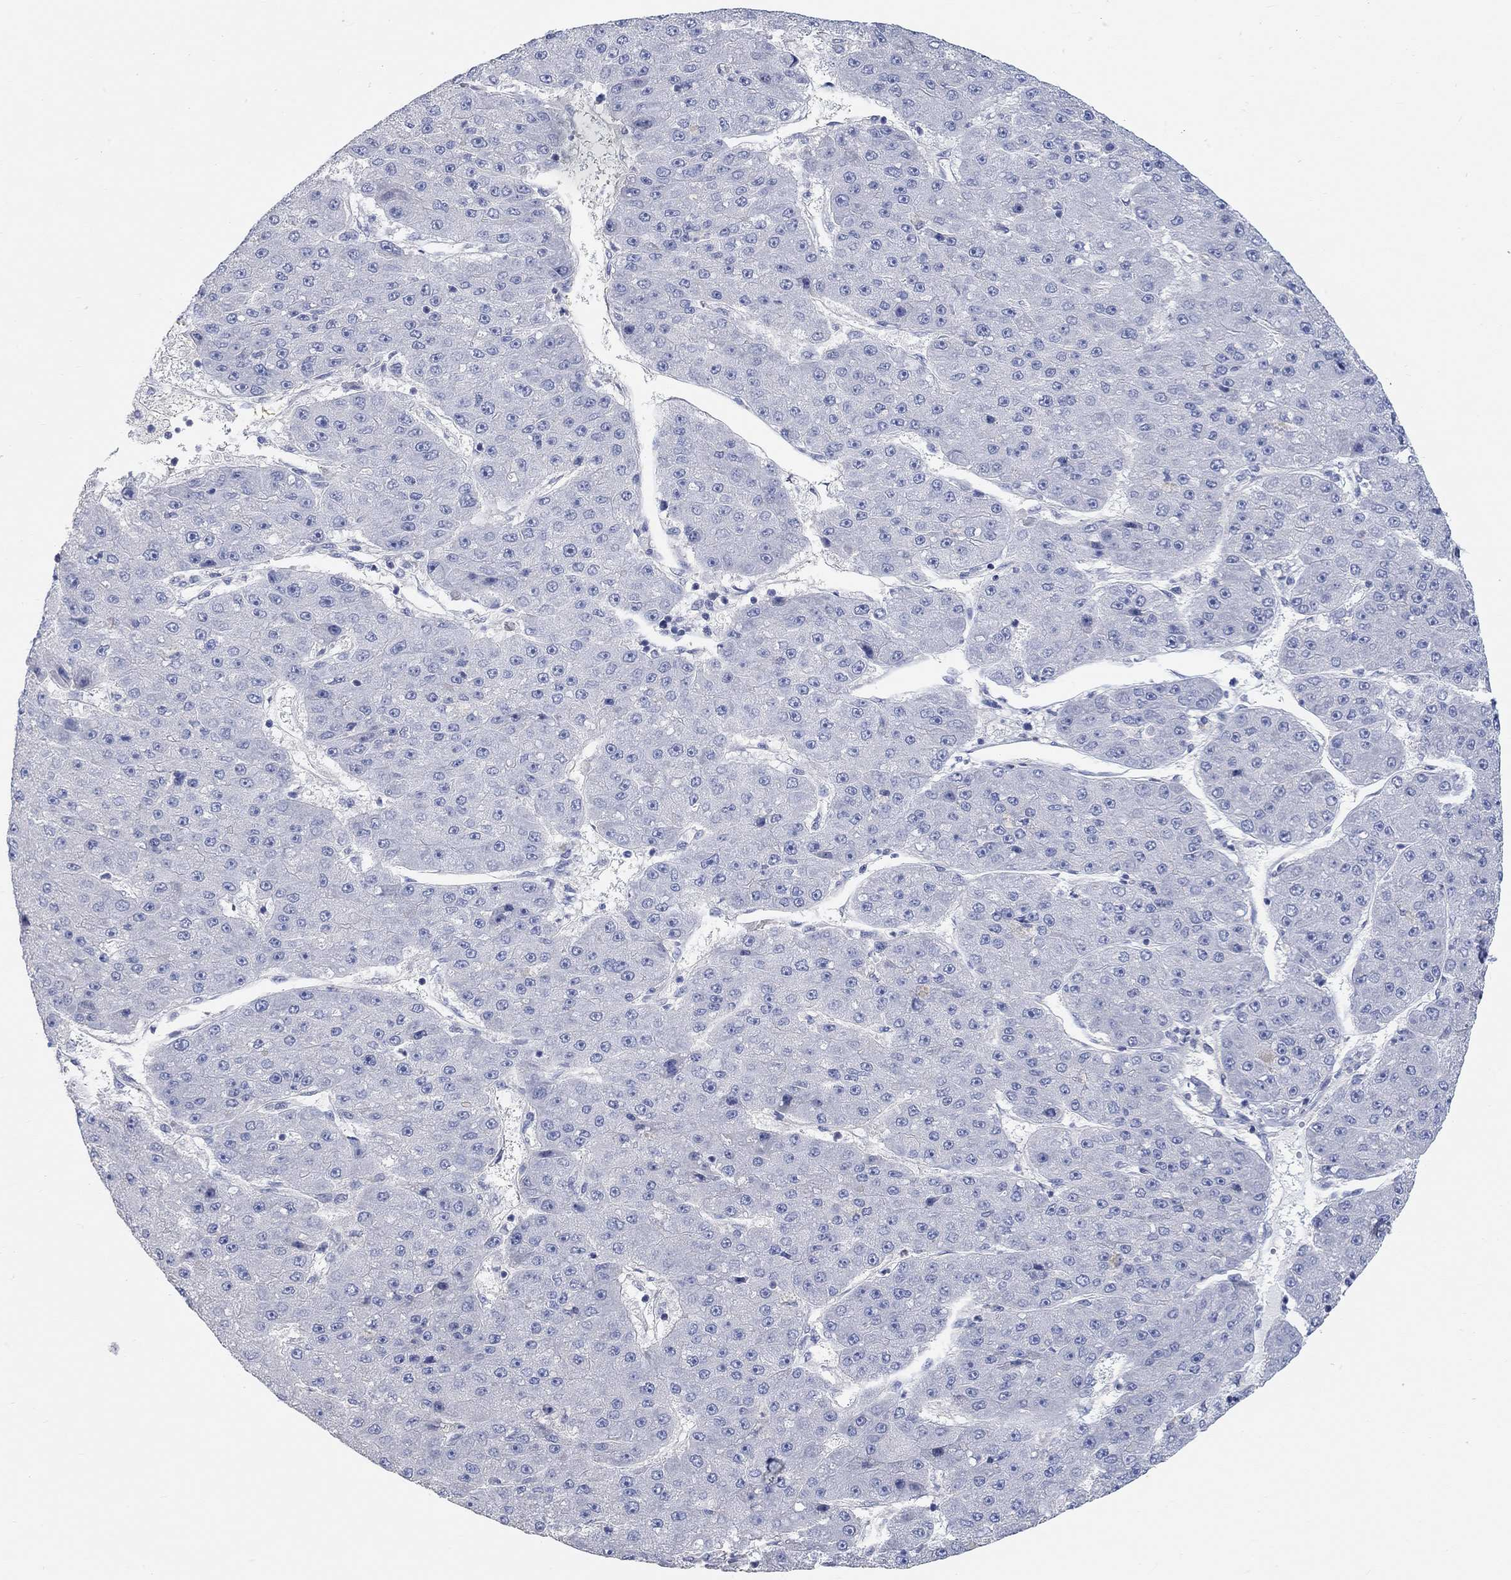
{"staining": {"intensity": "negative", "quantity": "none", "location": "none"}, "tissue": "liver cancer", "cell_type": "Tumor cells", "image_type": "cancer", "snomed": [{"axis": "morphology", "description": "Carcinoma, Hepatocellular, NOS"}, {"axis": "topography", "description": "Liver"}], "caption": "DAB immunohistochemical staining of hepatocellular carcinoma (liver) exhibits no significant positivity in tumor cells.", "gene": "NLRP14", "patient": {"sex": "male", "age": 67}}